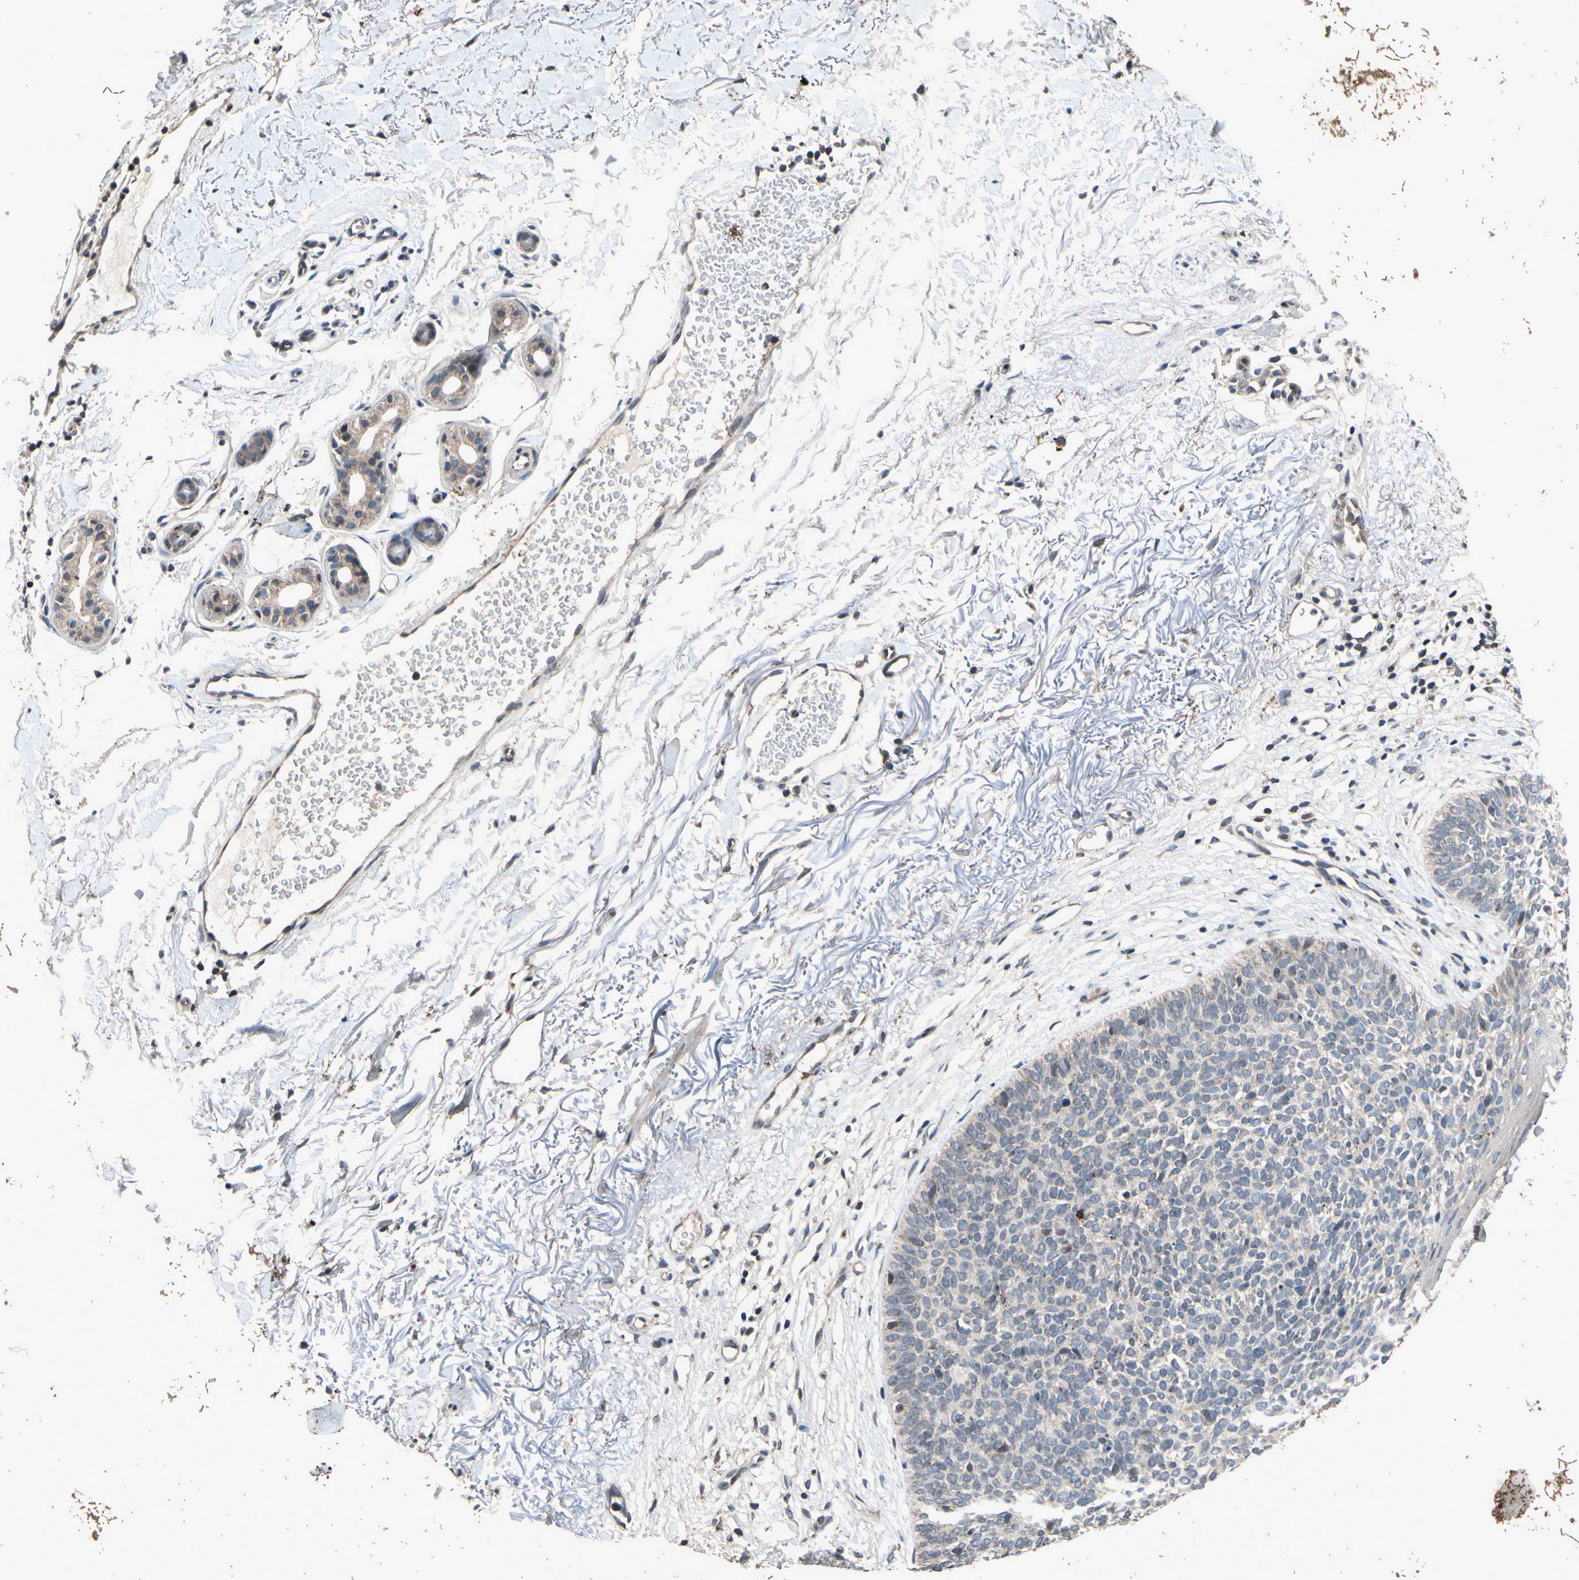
{"staining": {"intensity": "weak", "quantity": "<25%", "location": "cytoplasmic/membranous"}, "tissue": "skin cancer", "cell_type": "Tumor cells", "image_type": "cancer", "snomed": [{"axis": "morphology", "description": "Basal cell carcinoma"}, {"axis": "topography", "description": "Skin"}], "caption": "Human basal cell carcinoma (skin) stained for a protein using immunohistochemistry (IHC) exhibits no expression in tumor cells.", "gene": "MBTPS2", "patient": {"sex": "female", "age": 70}}